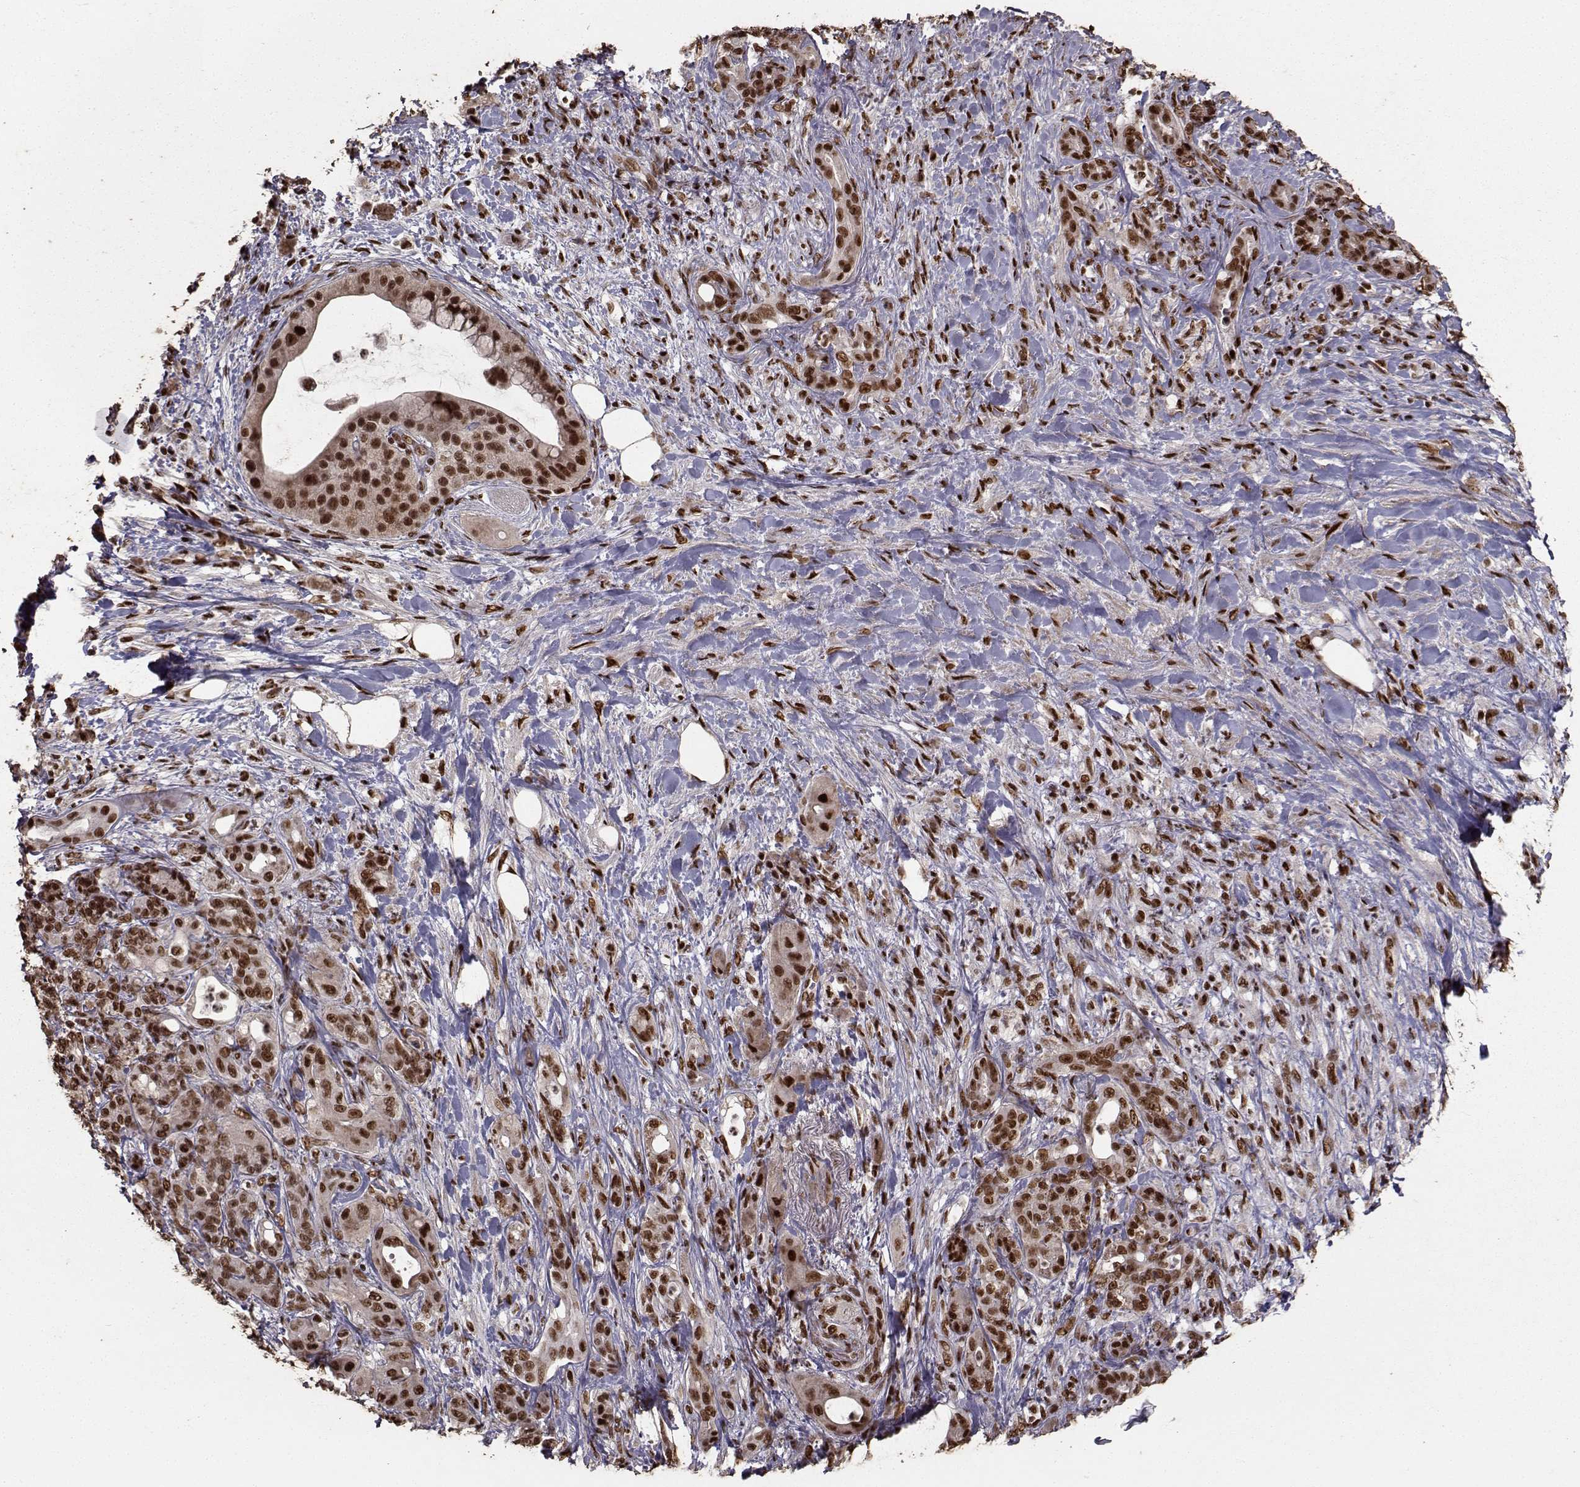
{"staining": {"intensity": "strong", "quantity": ">75%", "location": "cytoplasmic/membranous,nuclear"}, "tissue": "pancreatic cancer", "cell_type": "Tumor cells", "image_type": "cancer", "snomed": [{"axis": "morphology", "description": "Adenocarcinoma, NOS"}, {"axis": "topography", "description": "Pancreas"}], "caption": "Pancreatic cancer stained for a protein (brown) demonstrates strong cytoplasmic/membranous and nuclear positive expression in approximately >75% of tumor cells.", "gene": "SF1", "patient": {"sex": "male", "age": 71}}